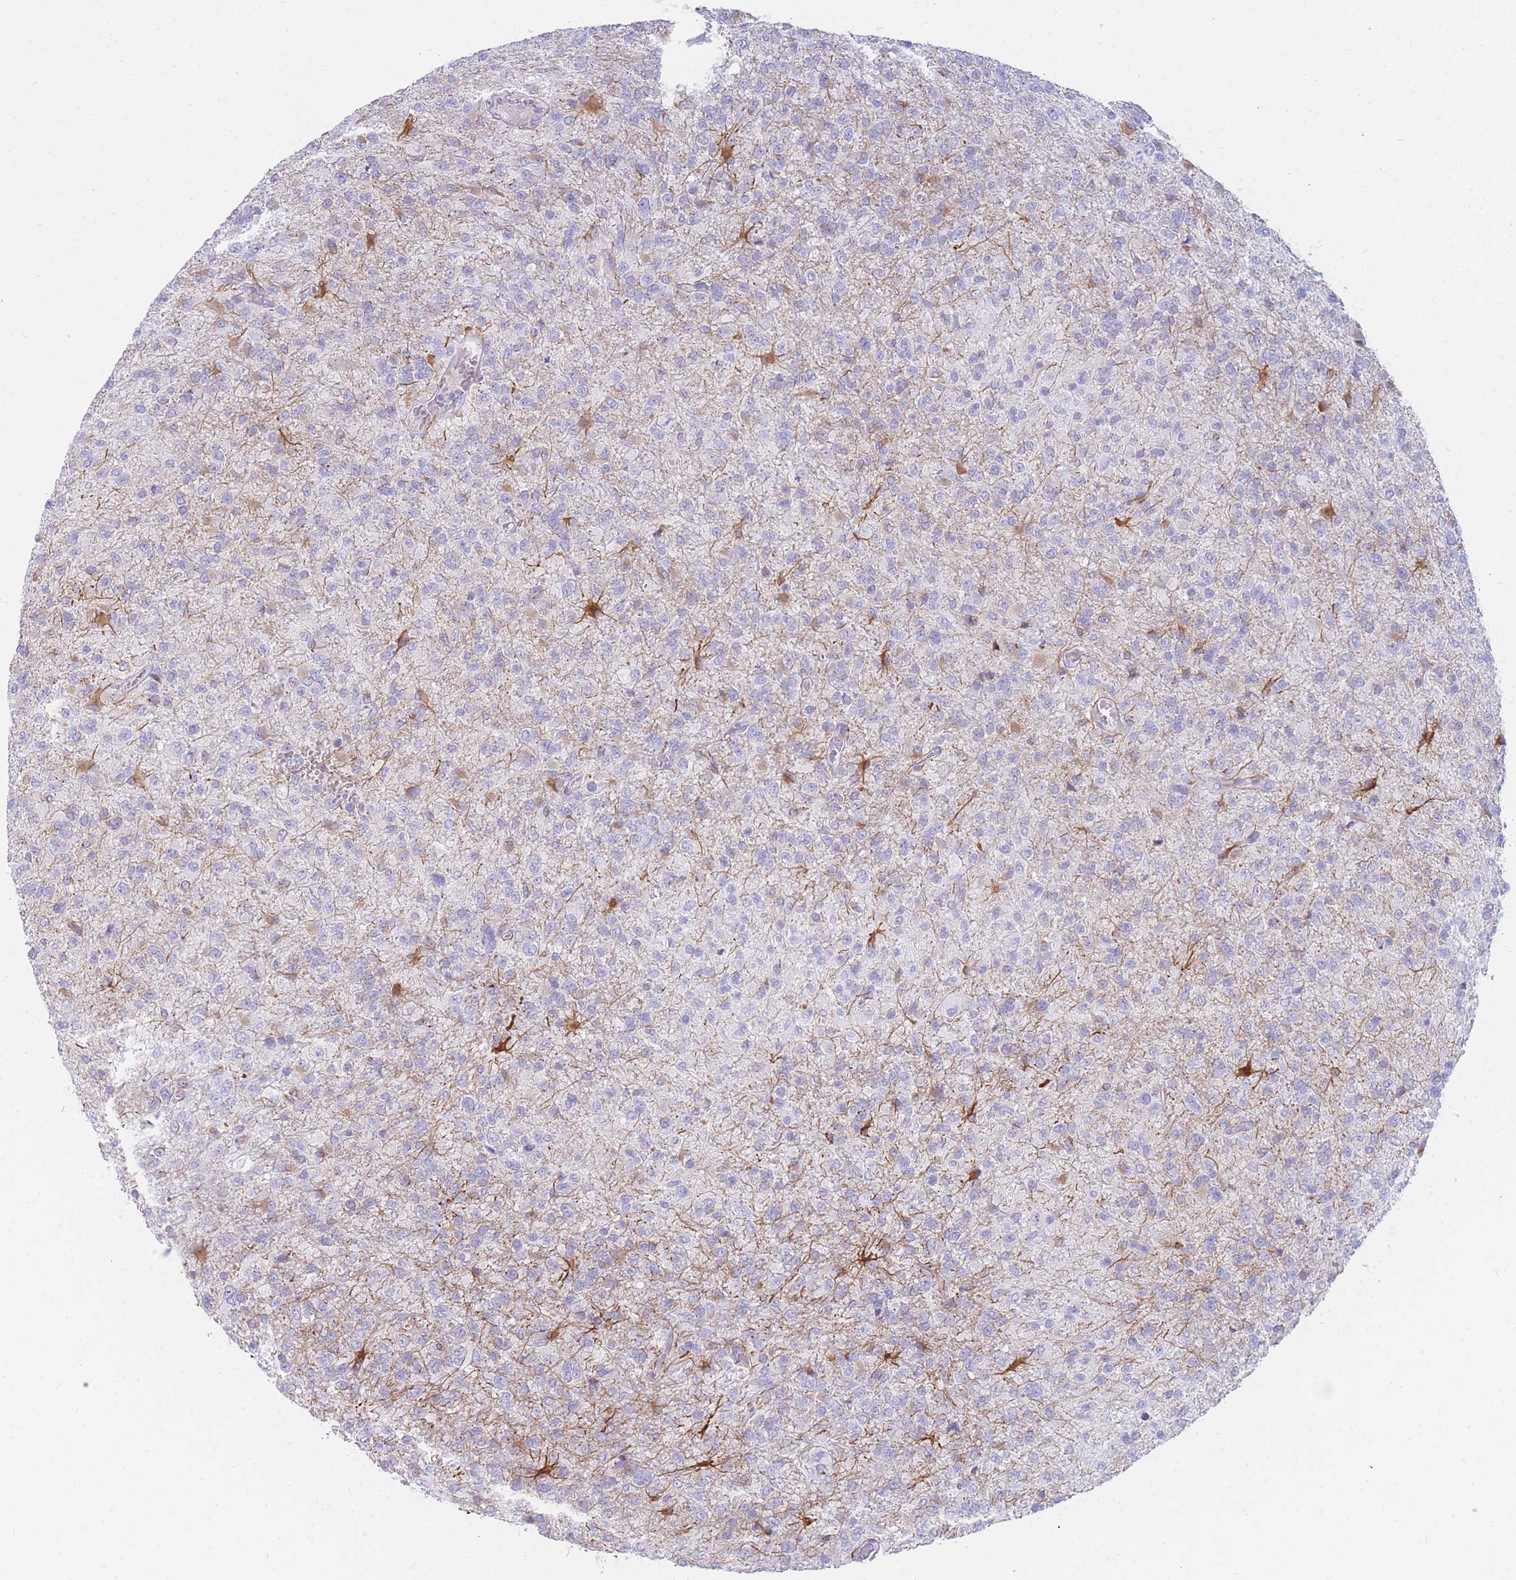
{"staining": {"intensity": "weak", "quantity": "<25%", "location": "cytoplasmic/membranous"}, "tissue": "glioma", "cell_type": "Tumor cells", "image_type": "cancer", "snomed": [{"axis": "morphology", "description": "Glioma, malignant, High grade"}, {"axis": "topography", "description": "Brain"}], "caption": "This is an immunohistochemistry (IHC) photomicrograph of high-grade glioma (malignant). There is no positivity in tumor cells.", "gene": "NKX1-2", "patient": {"sex": "female", "age": 74}}